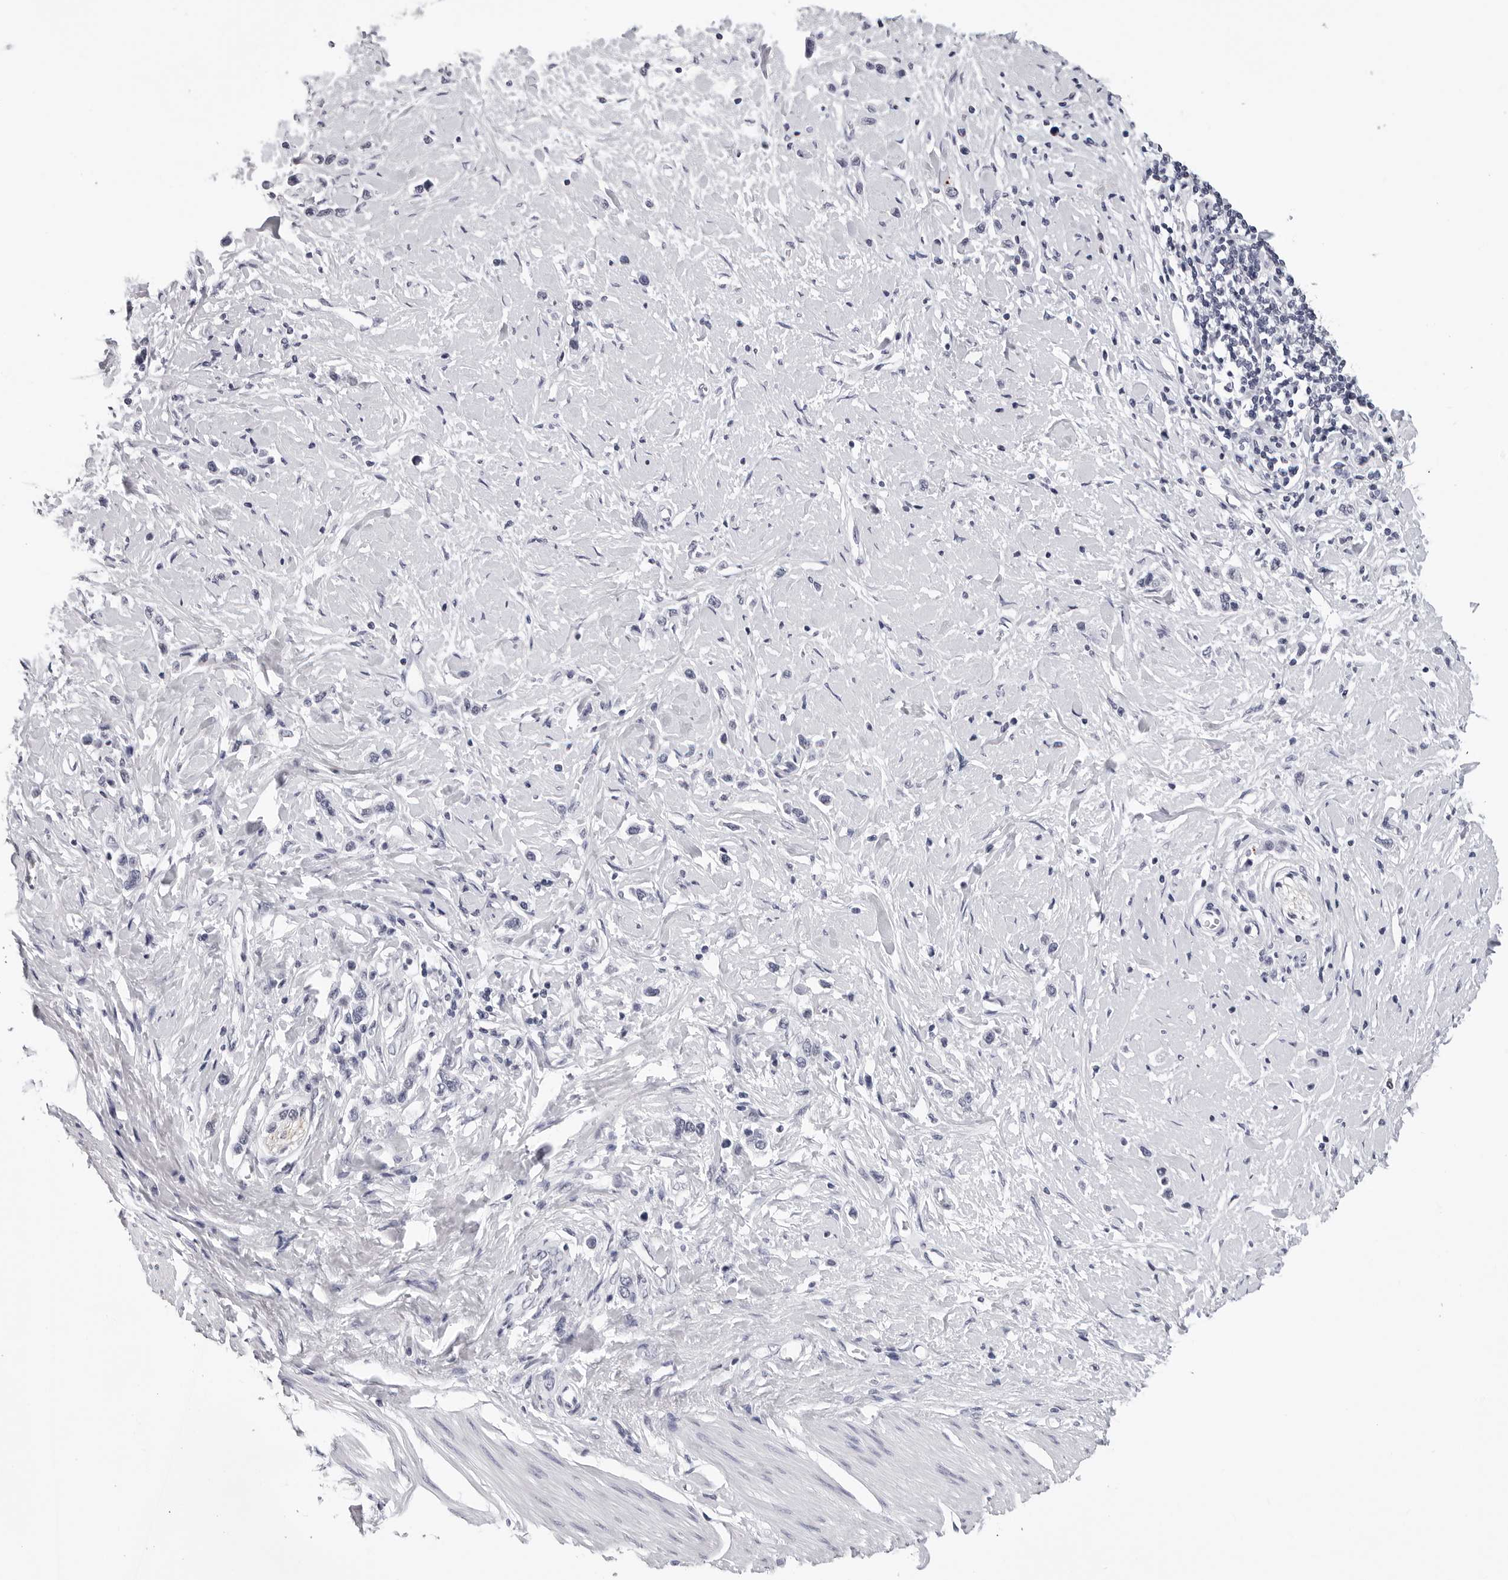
{"staining": {"intensity": "negative", "quantity": "none", "location": "none"}, "tissue": "stomach cancer", "cell_type": "Tumor cells", "image_type": "cancer", "snomed": [{"axis": "morphology", "description": "Adenocarcinoma, NOS"}, {"axis": "topography", "description": "Stomach"}], "caption": "DAB (3,3'-diaminobenzidine) immunohistochemical staining of adenocarcinoma (stomach) demonstrates no significant positivity in tumor cells.", "gene": "GNL2", "patient": {"sex": "female", "age": 65}}